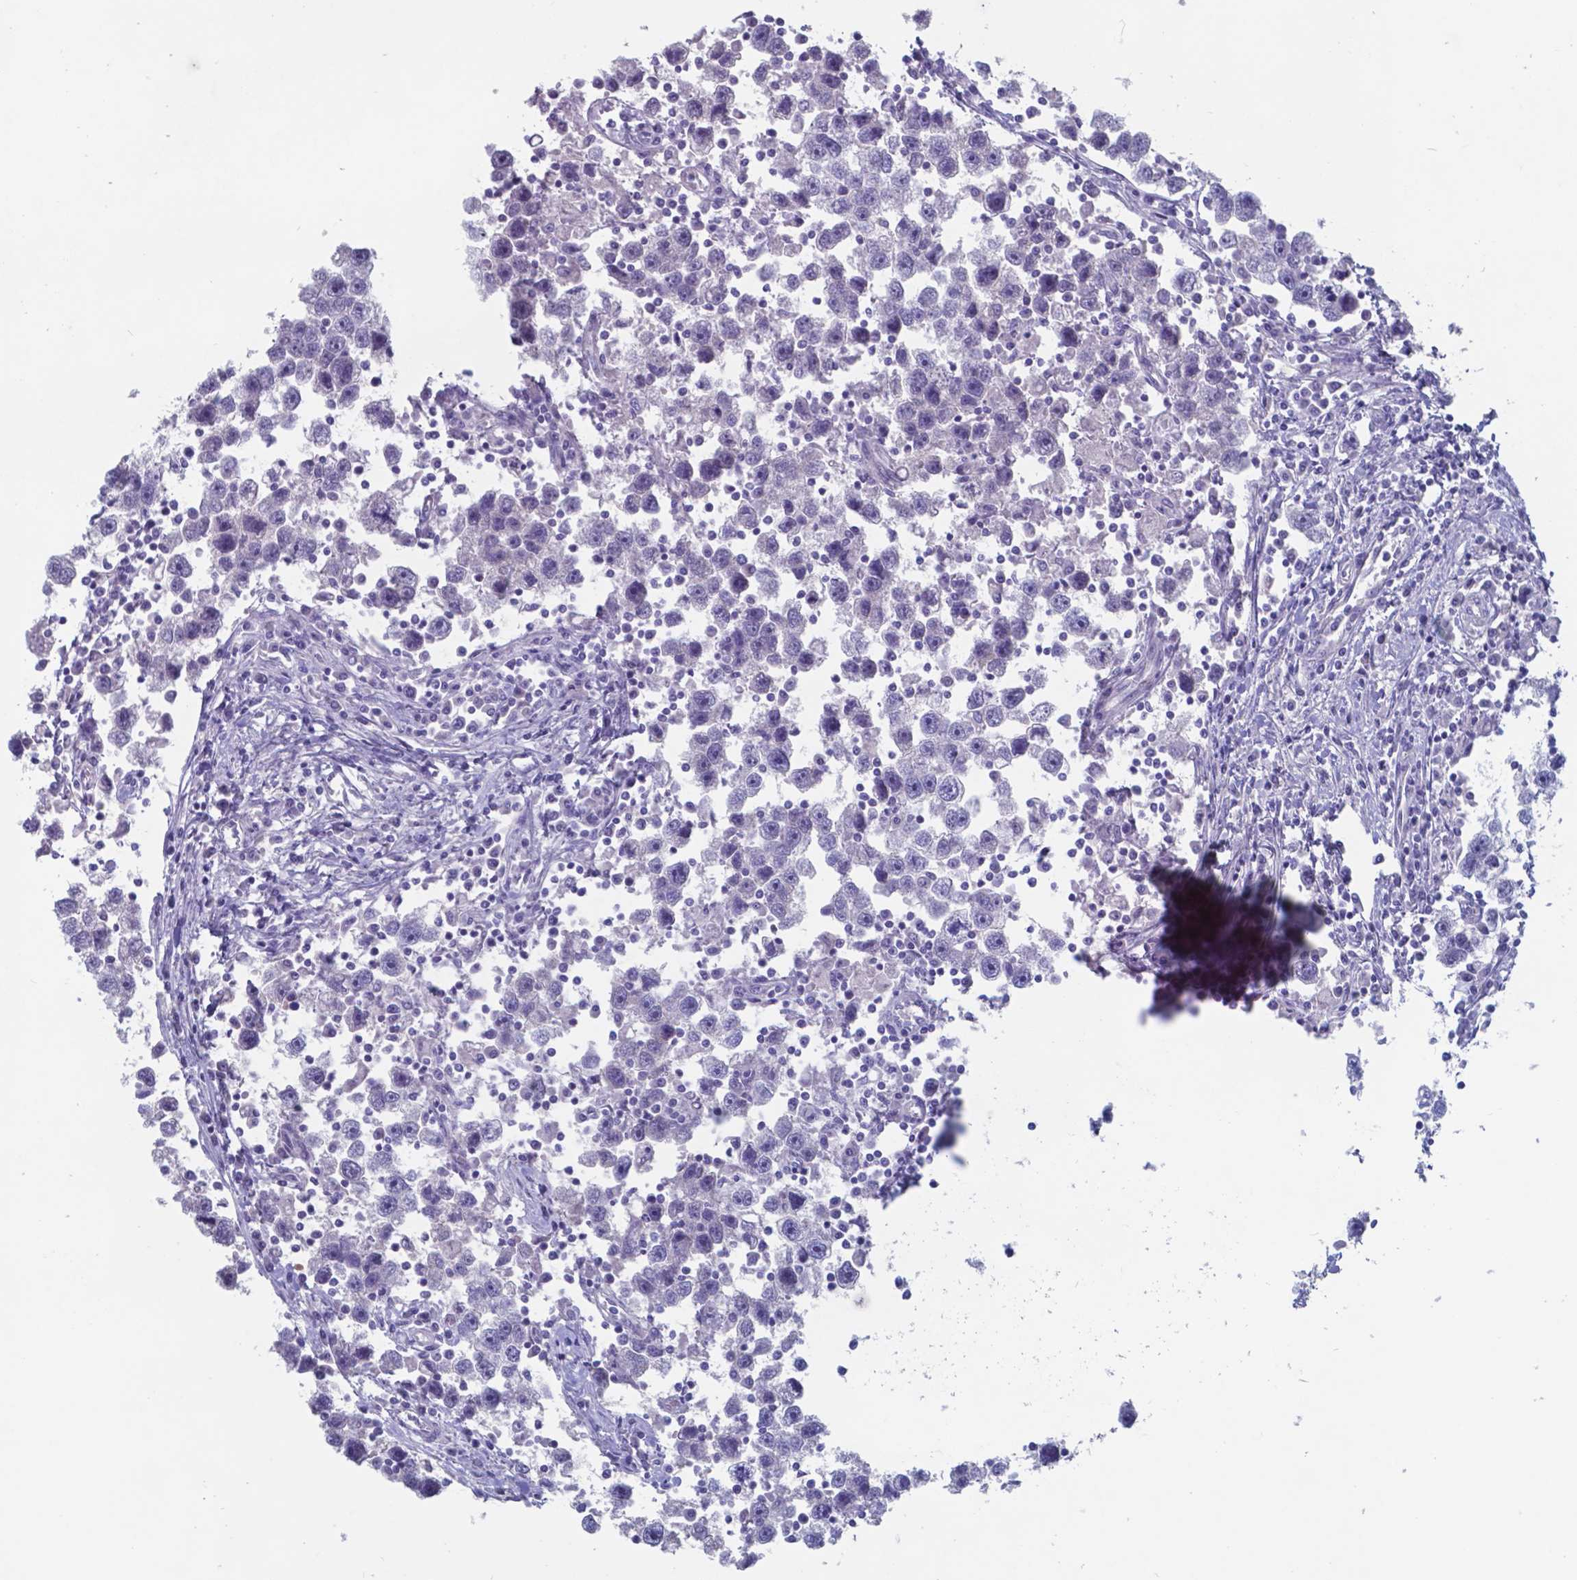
{"staining": {"intensity": "negative", "quantity": "none", "location": "none"}, "tissue": "testis cancer", "cell_type": "Tumor cells", "image_type": "cancer", "snomed": [{"axis": "morphology", "description": "Seminoma, NOS"}, {"axis": "topography", "description": "Testis"}], "caption": "IHC of human testis cancer exhibits no expression in tumor cells.", "gene": "TTR", "patient": {"sex": "male", "age": 30}}